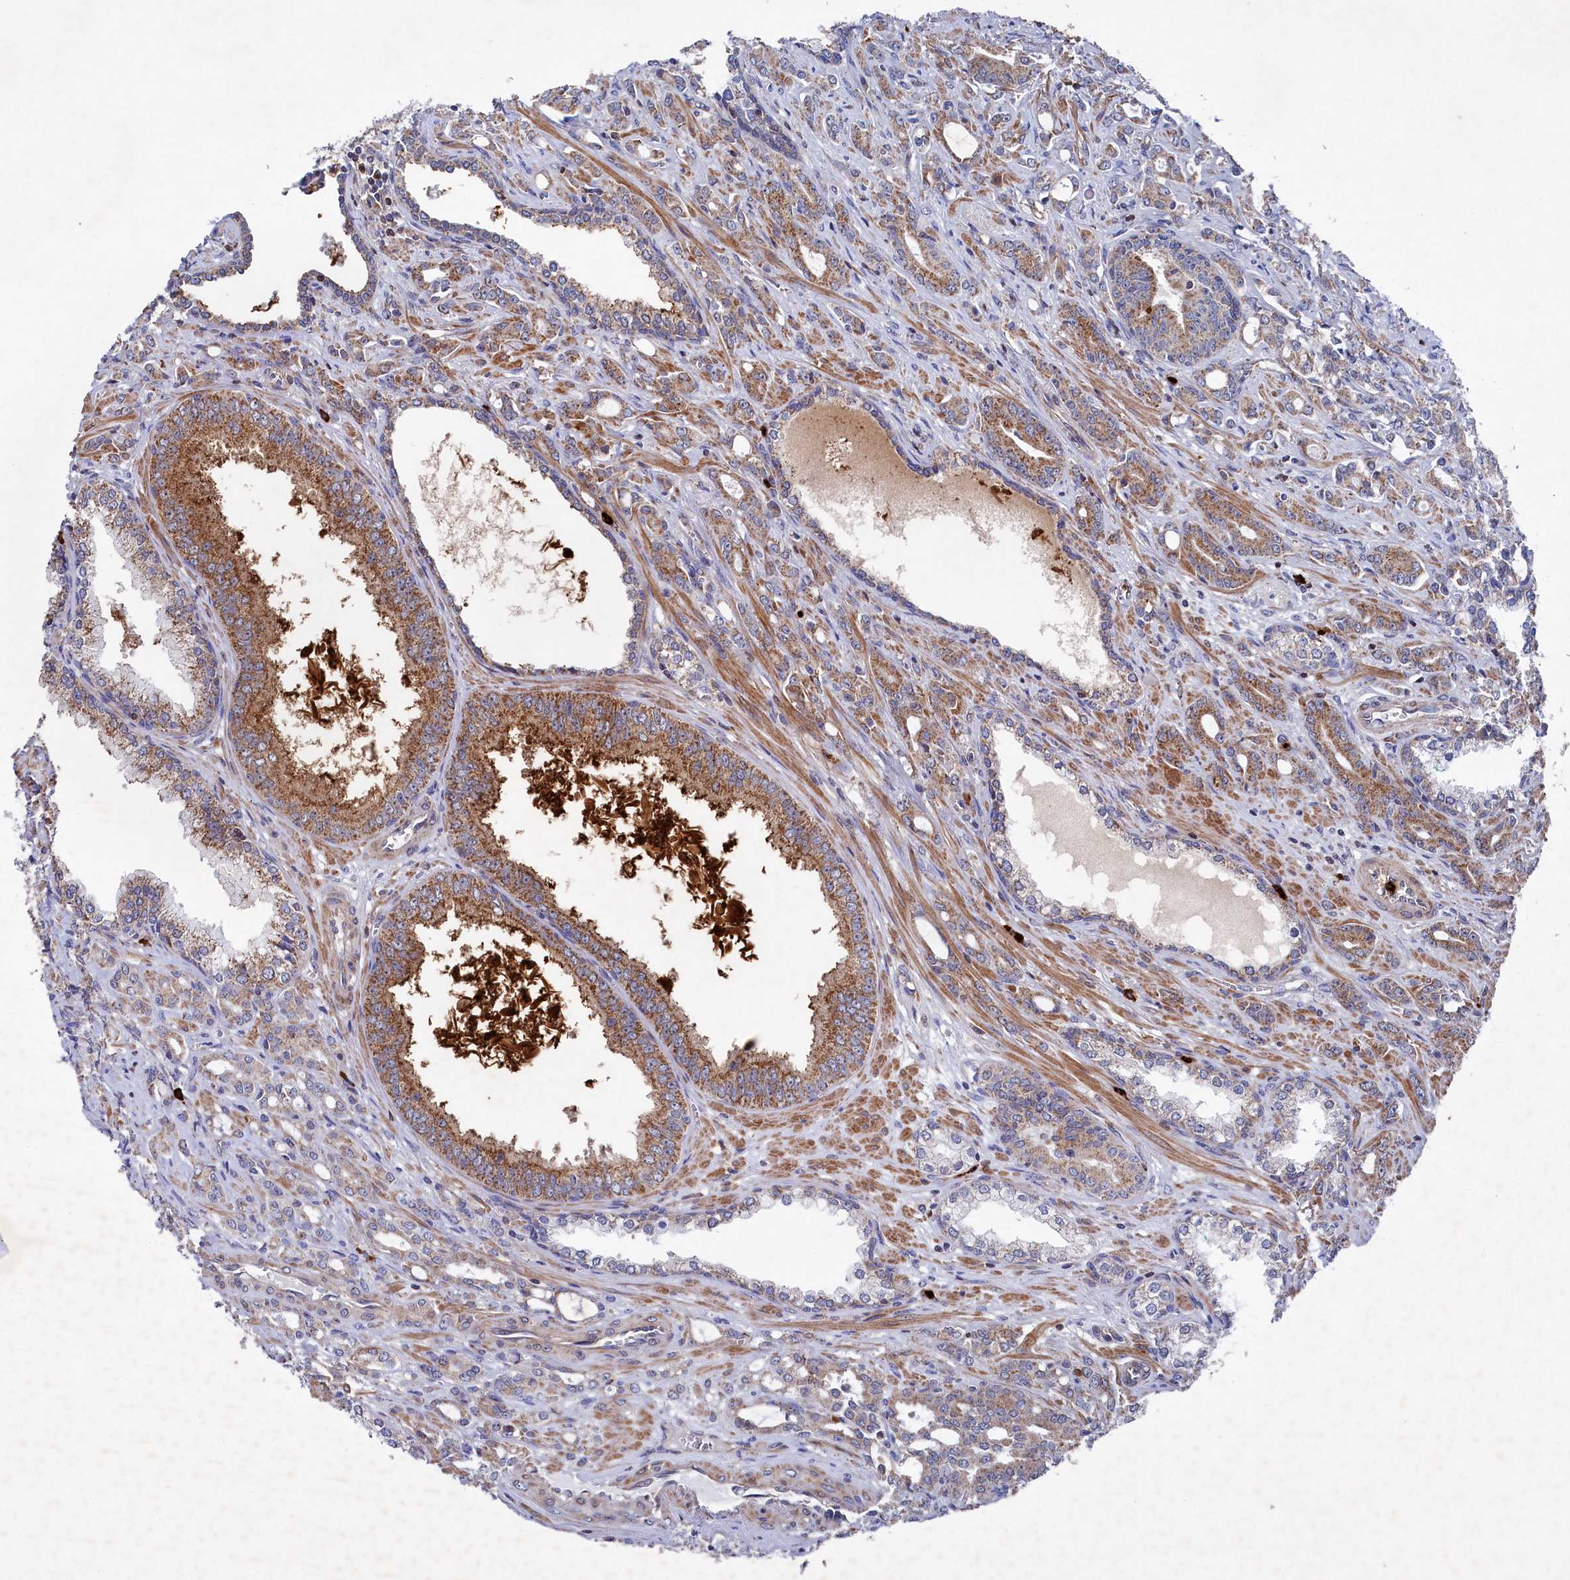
{"staining": {"intensity": "moderate", "quantity": ">75%", "location": "cytoplasmic/membranous"}, "tissue": "prostate cancer", "cell_type": "Tumor cells", "image_type": "cancer", "snomed": [{"axis": "morphology", "description": "Adenocarcinoma, High grade"}, {"axis": "topography", "description": "Prostate"}], "caption": "Tumor cells reveal moderate cytoplasmic/membranous staining in about >75% of cells in high-grade adenocarcinoma (prostate).", "gene": "CHCHD1", "patient": {"sex": "male", "age": 72}}